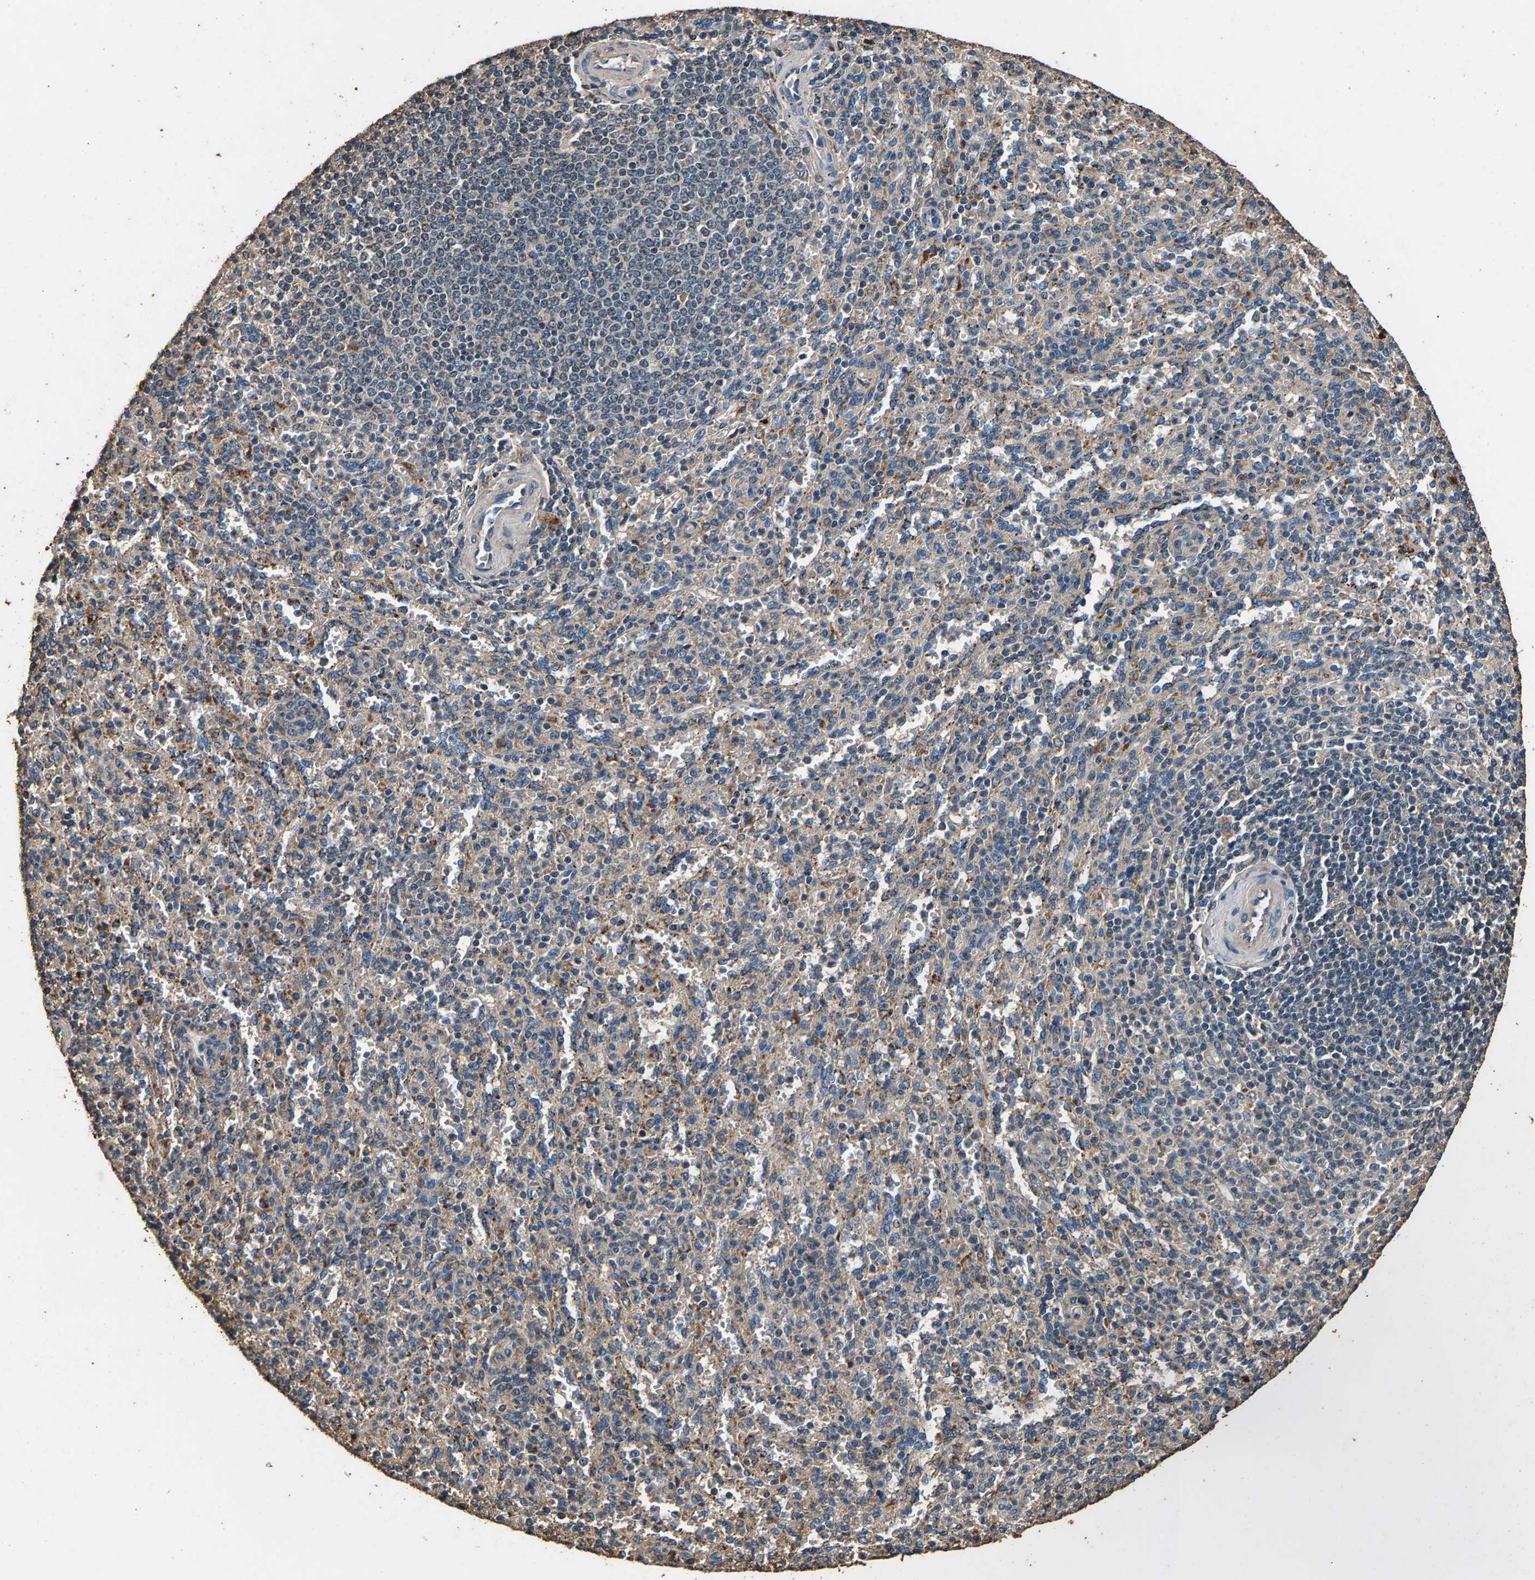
{"staining": {"intensity": "weak", "quantity": "<25%", "location": "cytoplasmic/membranous"}, "tissue": "spleen", "cell_type": "Cells in red pulp", "image_type": "normal", "snomed": [{"axis": "morphology", "description": "Normal tissue, NOS"}, {"axis": "topography", "description": "Spleen"}], "caption": "An immunohistochemistry (IHC) micrograph of unremarkable spleen is shown. There is no staining in cells in red pulp of spleen.", "gene": "MRPL27", "patient": {"sex": "male", "age": 36}}